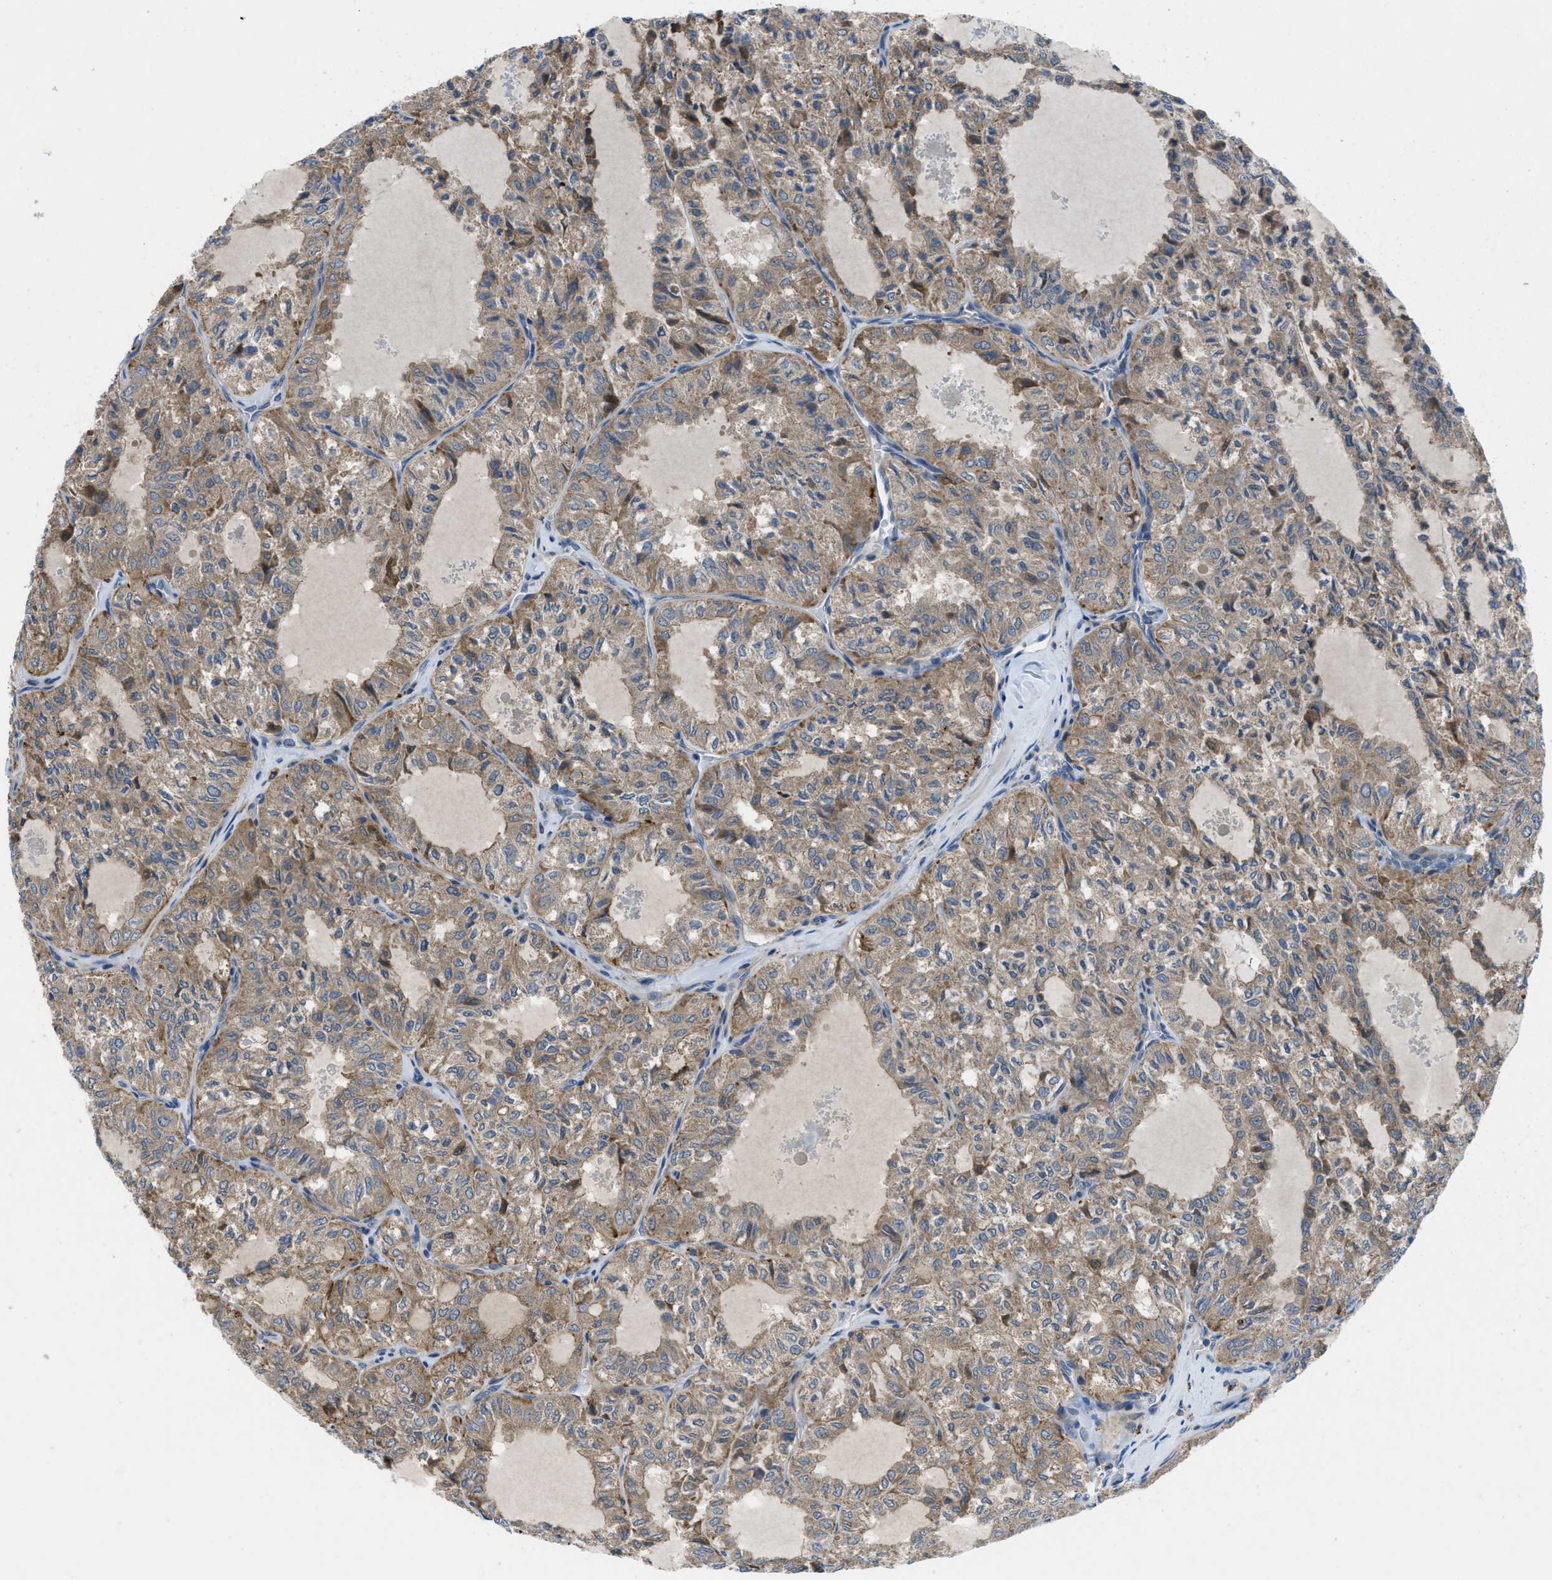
{"staining": {"intensity": "weak", "quantity": ">75%", "location": "cytoplasmic/membranous"}, "tissue": "thyroid cancer", "cell_type": "Tumor cells", "image_type": "cancer", "snomed": [{"axis": "morphology", "description": "Follicular adenoma carcinoma, NOS"}, {"axis": "topography", "description": "Thyroid gland"}], "caption": "Thyroid follicular adenoma carcinoma stained with DAB immunohistochemistry demonstrates low levels of weak cytoplasmic/membranous expression in about >75% of tumor cells.", "gene": "MAP3K20", "patient": {"sex": "male", "age": 75}}